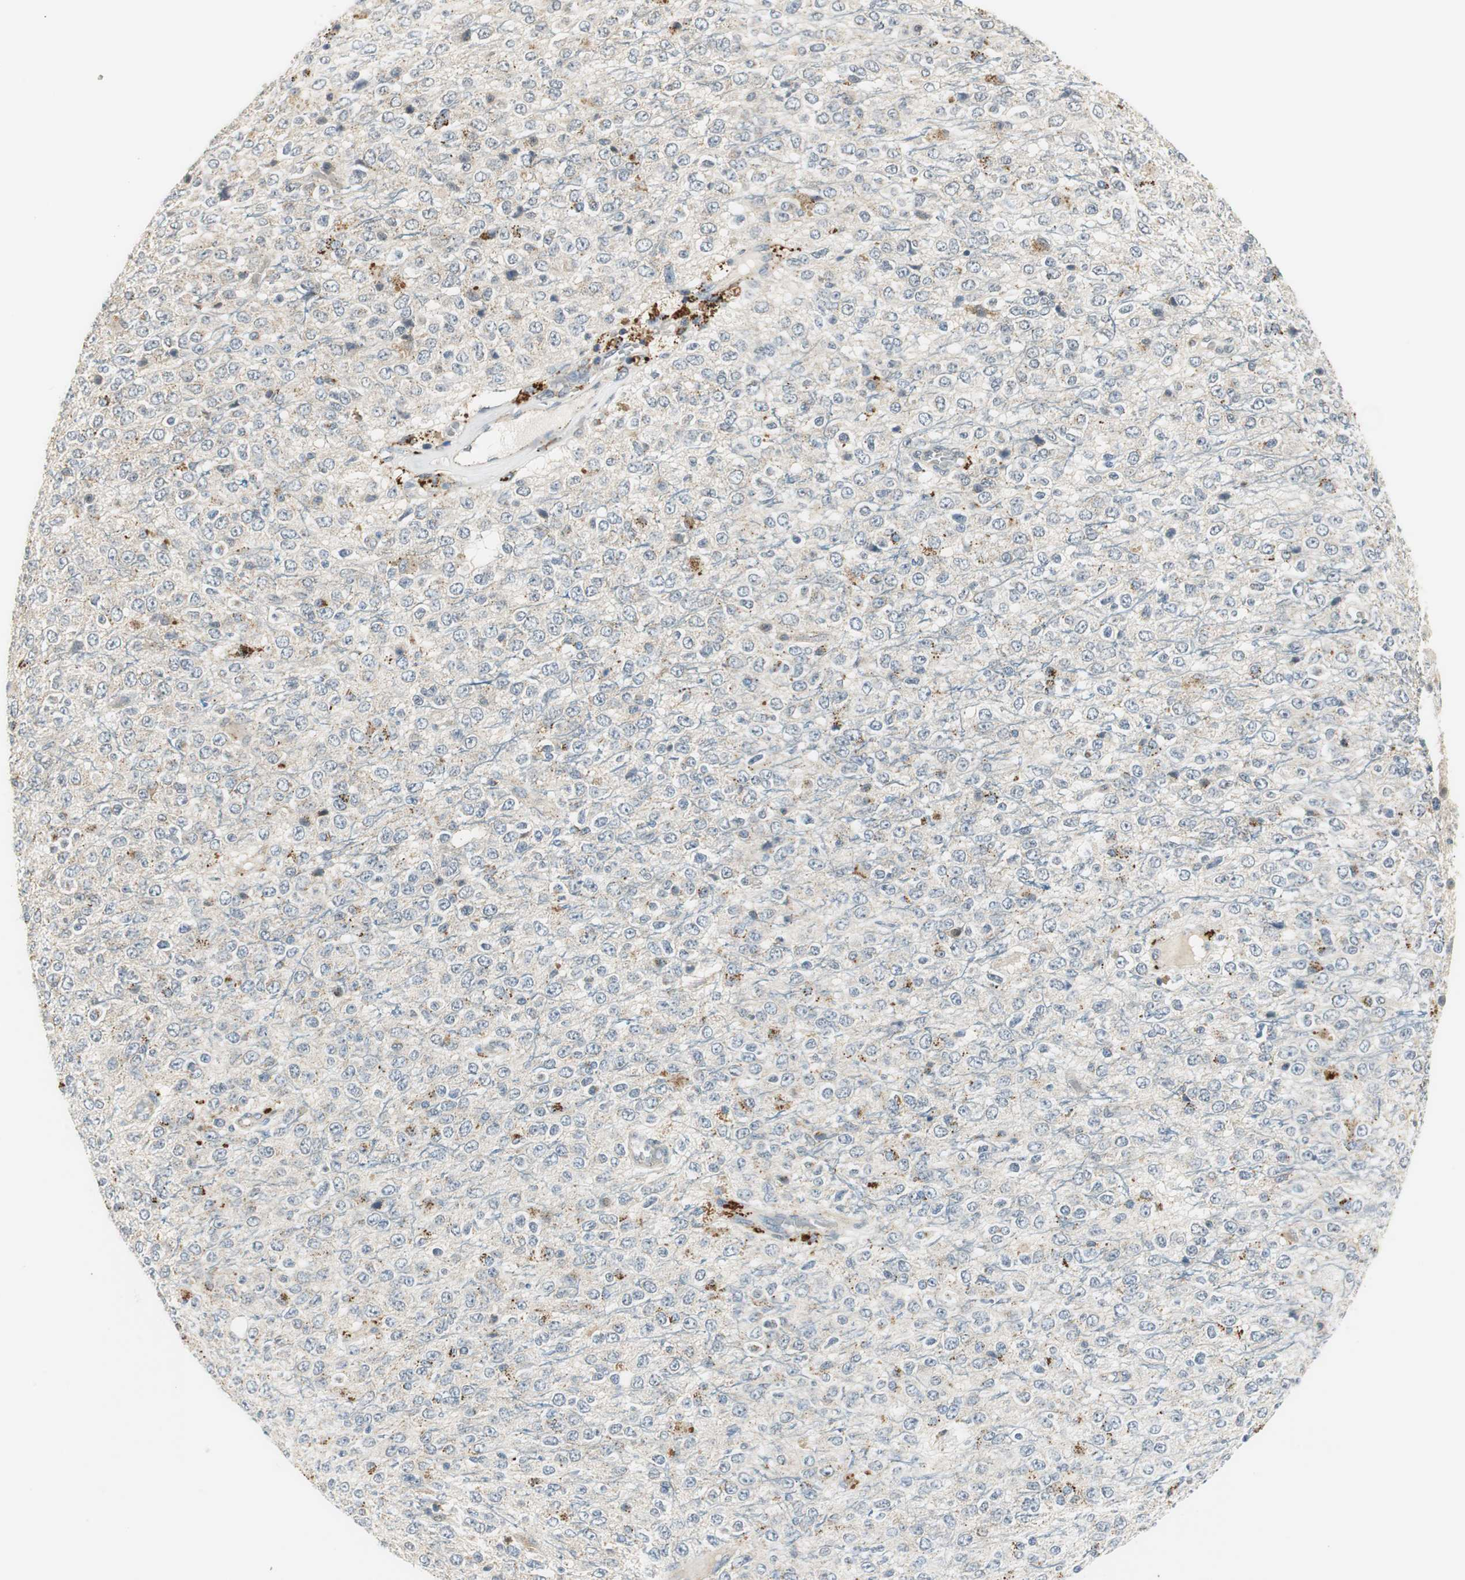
{"staining": {"intensity": "weak", "quantity": "<25%", "location": "cytoplasmic/membranous"}, "tissue": "glioma", "cell_type": "Tumor cells", "image_type": "cancer", "snomed": [{"axis": "morphology", "description": "Glioma, malignant, High grade"}, {"axis": "topography", "description": "pancreas cauda"}], "caption": "Tumor cells show no significant protein positivity in high-grade glioma (malignant).", "gene": "NIT1", "patient": {"sex": "male", "age": 60}}